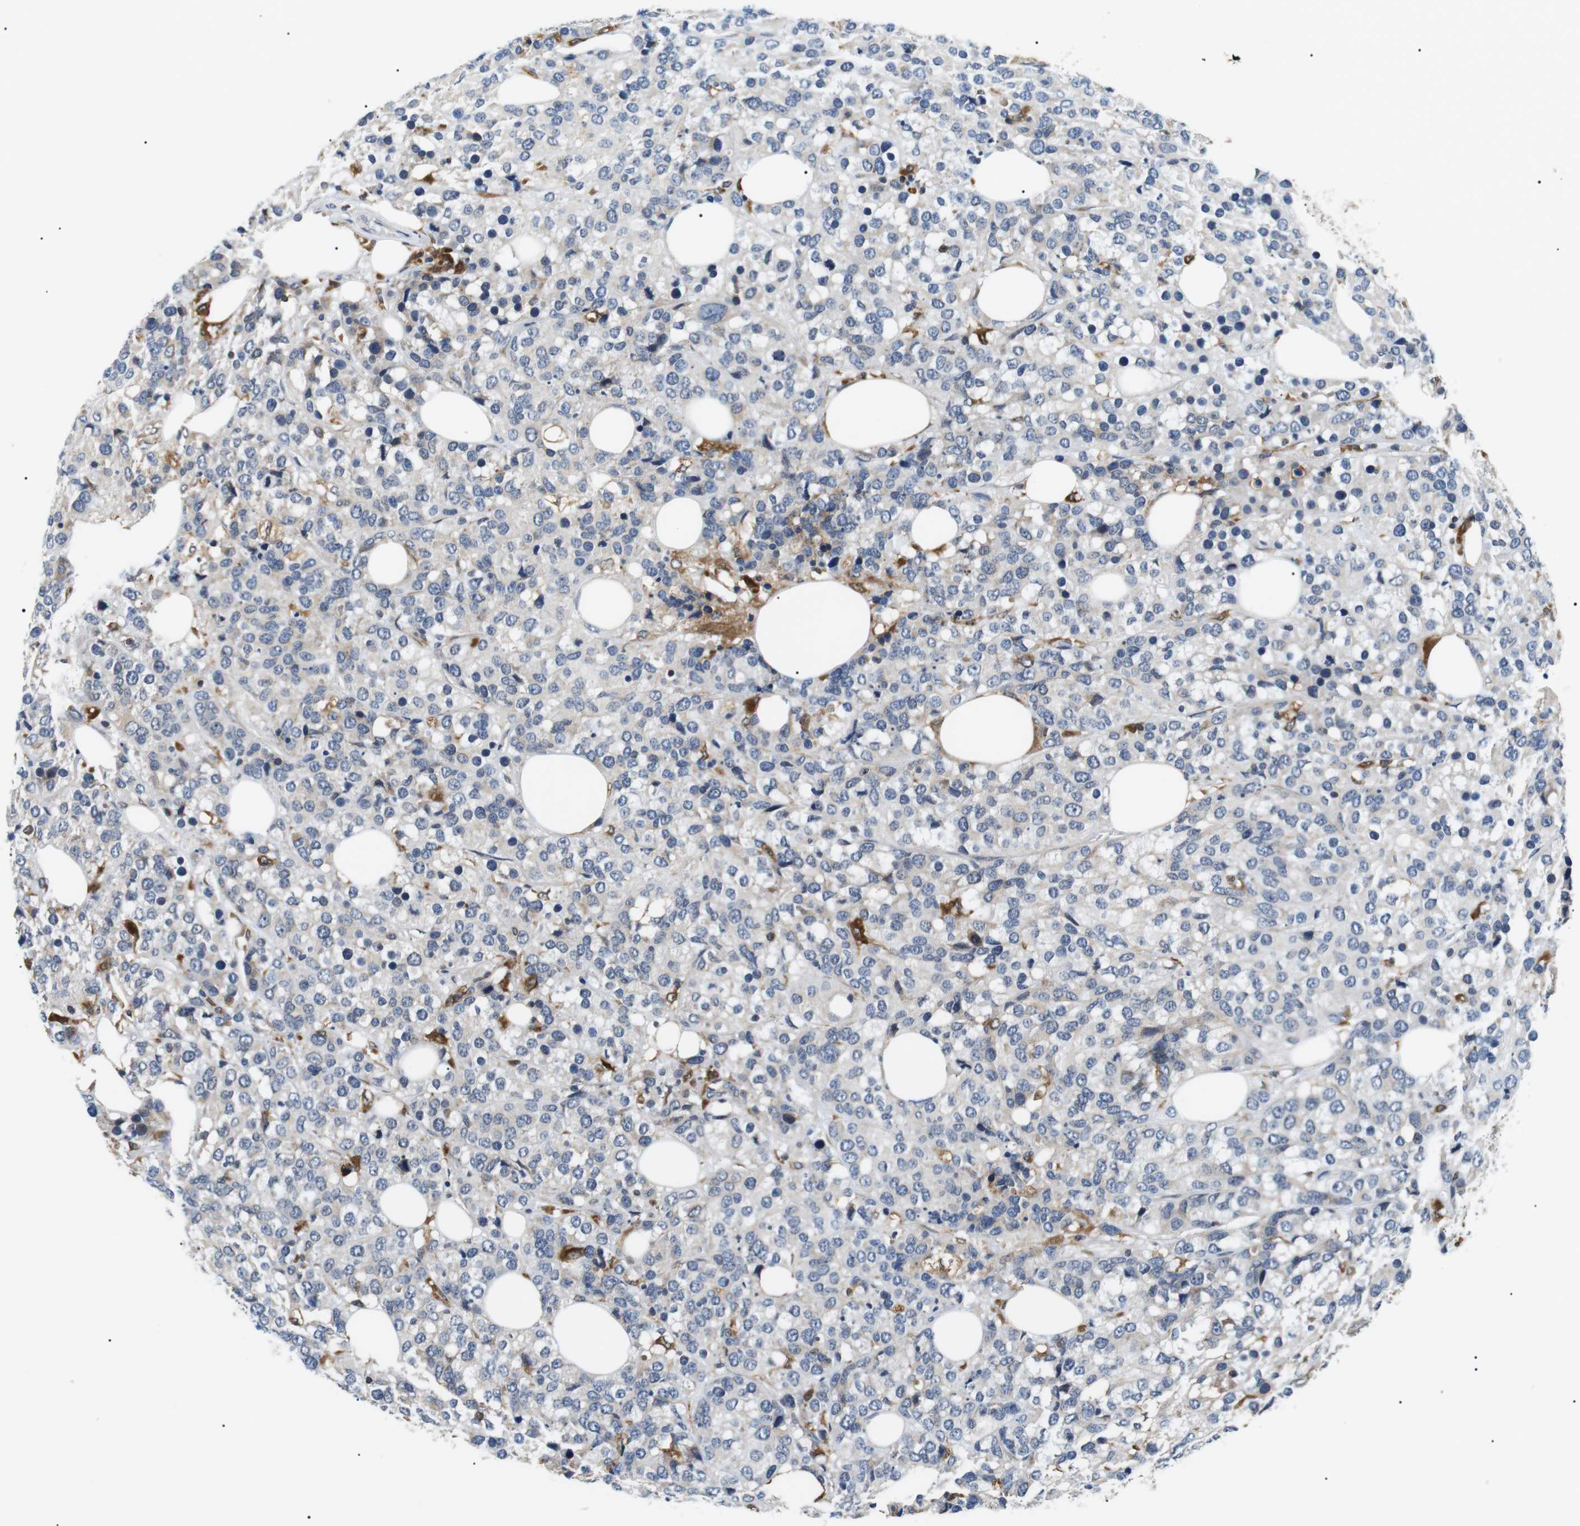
{"staining": {"intensity": "weak", "quantity": "<25%", "location": "cytoplasmic/membranous"}, "tissue": "breast cancer", "cell_type": "Tumor cells", "image_type": "cancer", "snomed": [{"axis": "morphology", "description": "Lobular carcinoma"}, {"axis": "topography", "description": "Breast"}], "caption": "Tumor cells show no significant protein staining in breast cancer (lobular carcinoma).", "gene": "RAB9A", "patient": {"sex": "female", "age": 59}}